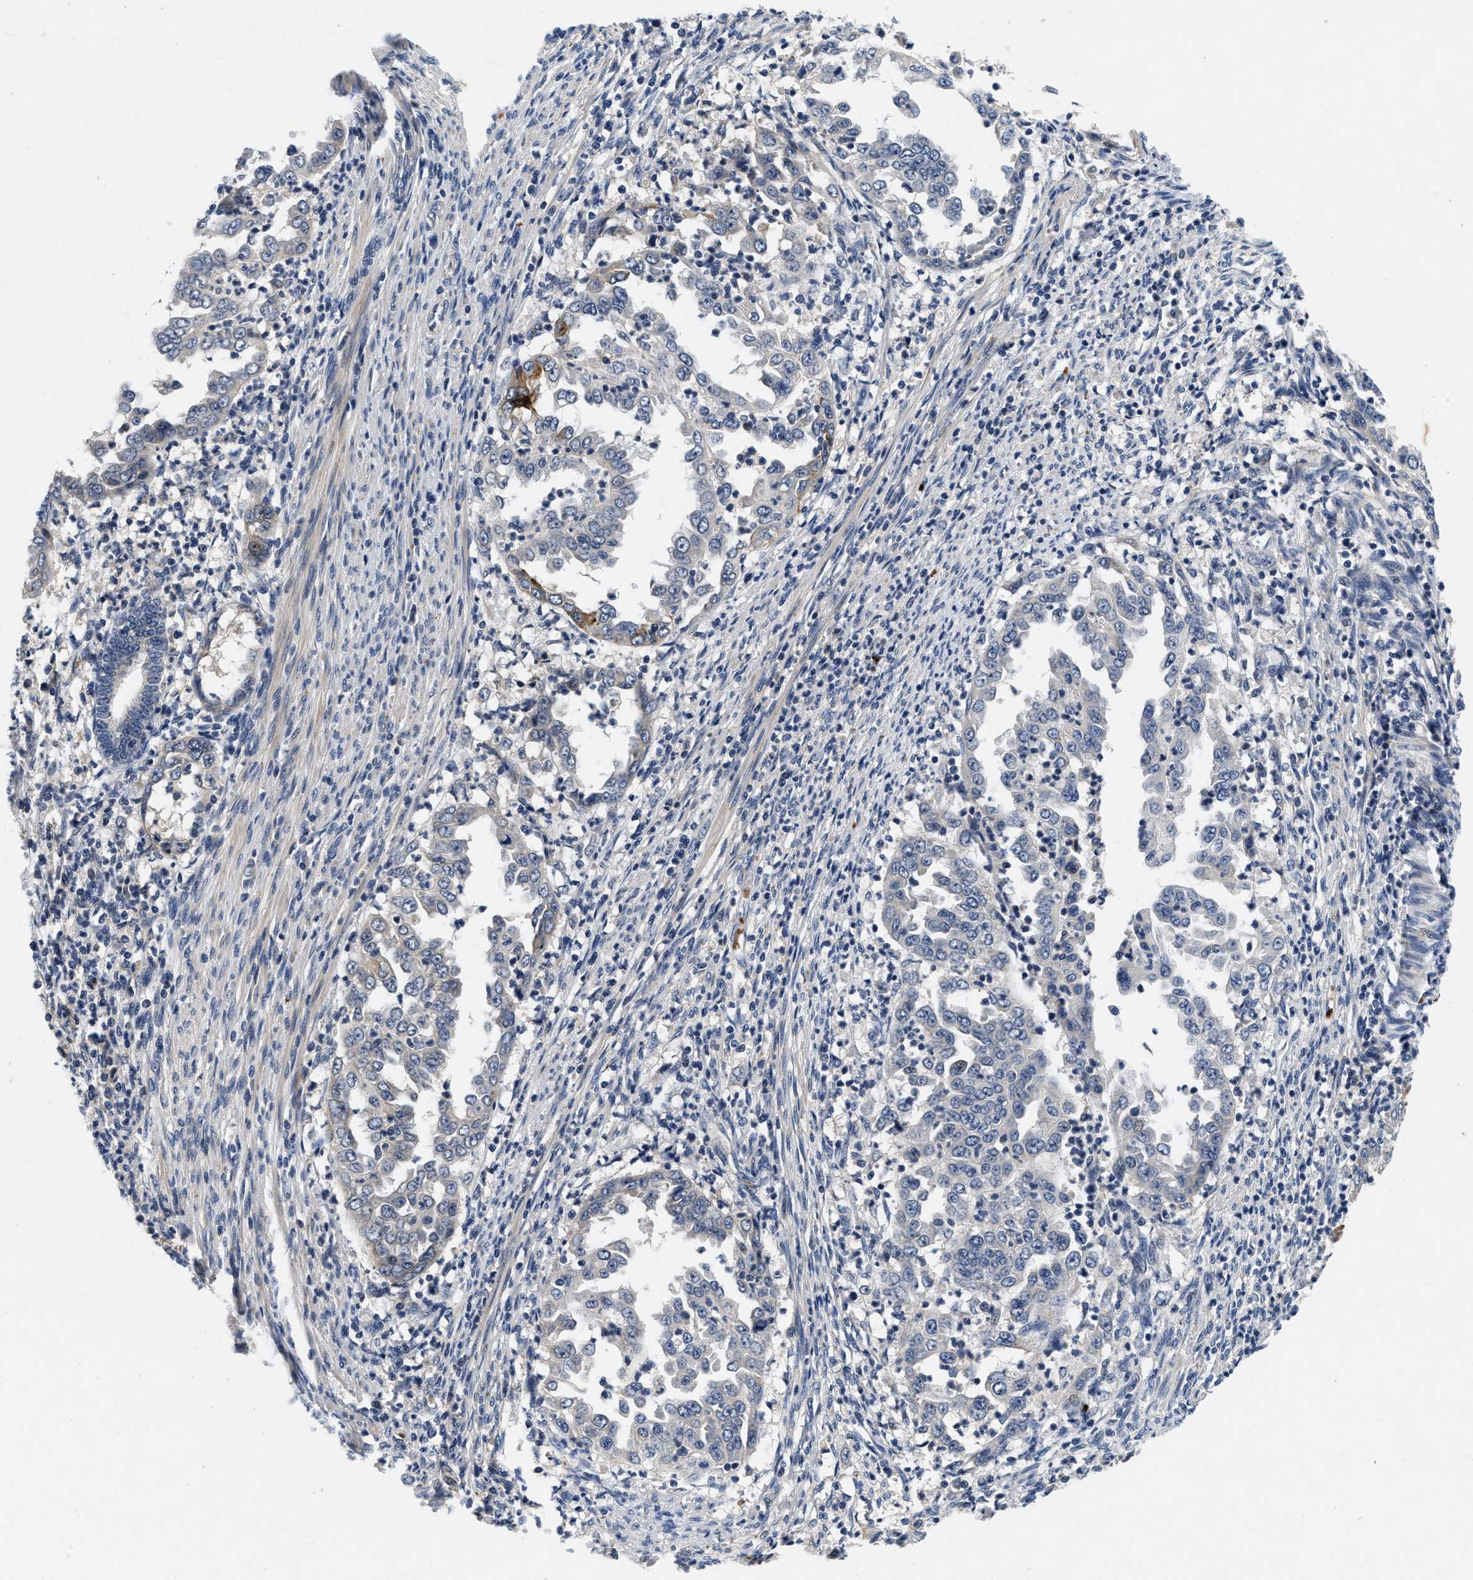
{"staining": {"intensity": "negative", "quantity": "none", "location": "none"}, "tissue": "endometrial cancer", "cell_type": "Tumor cells", "image_type": "cancer", "snomed": [{"axis": "morphology", "description": "Adenocarcinoma, NOS"}, {"axis": "topography", "description": "Endometrium"}], "caption": "DAB (3,3'-diaminobenzidine) immunohistochemical staining of human endometrial cancer (adenocarcinoma) demonstrates no significant staining in tumor cells.", "gene": "PDP1", "patient": {"sex": "female", "age": 85}}